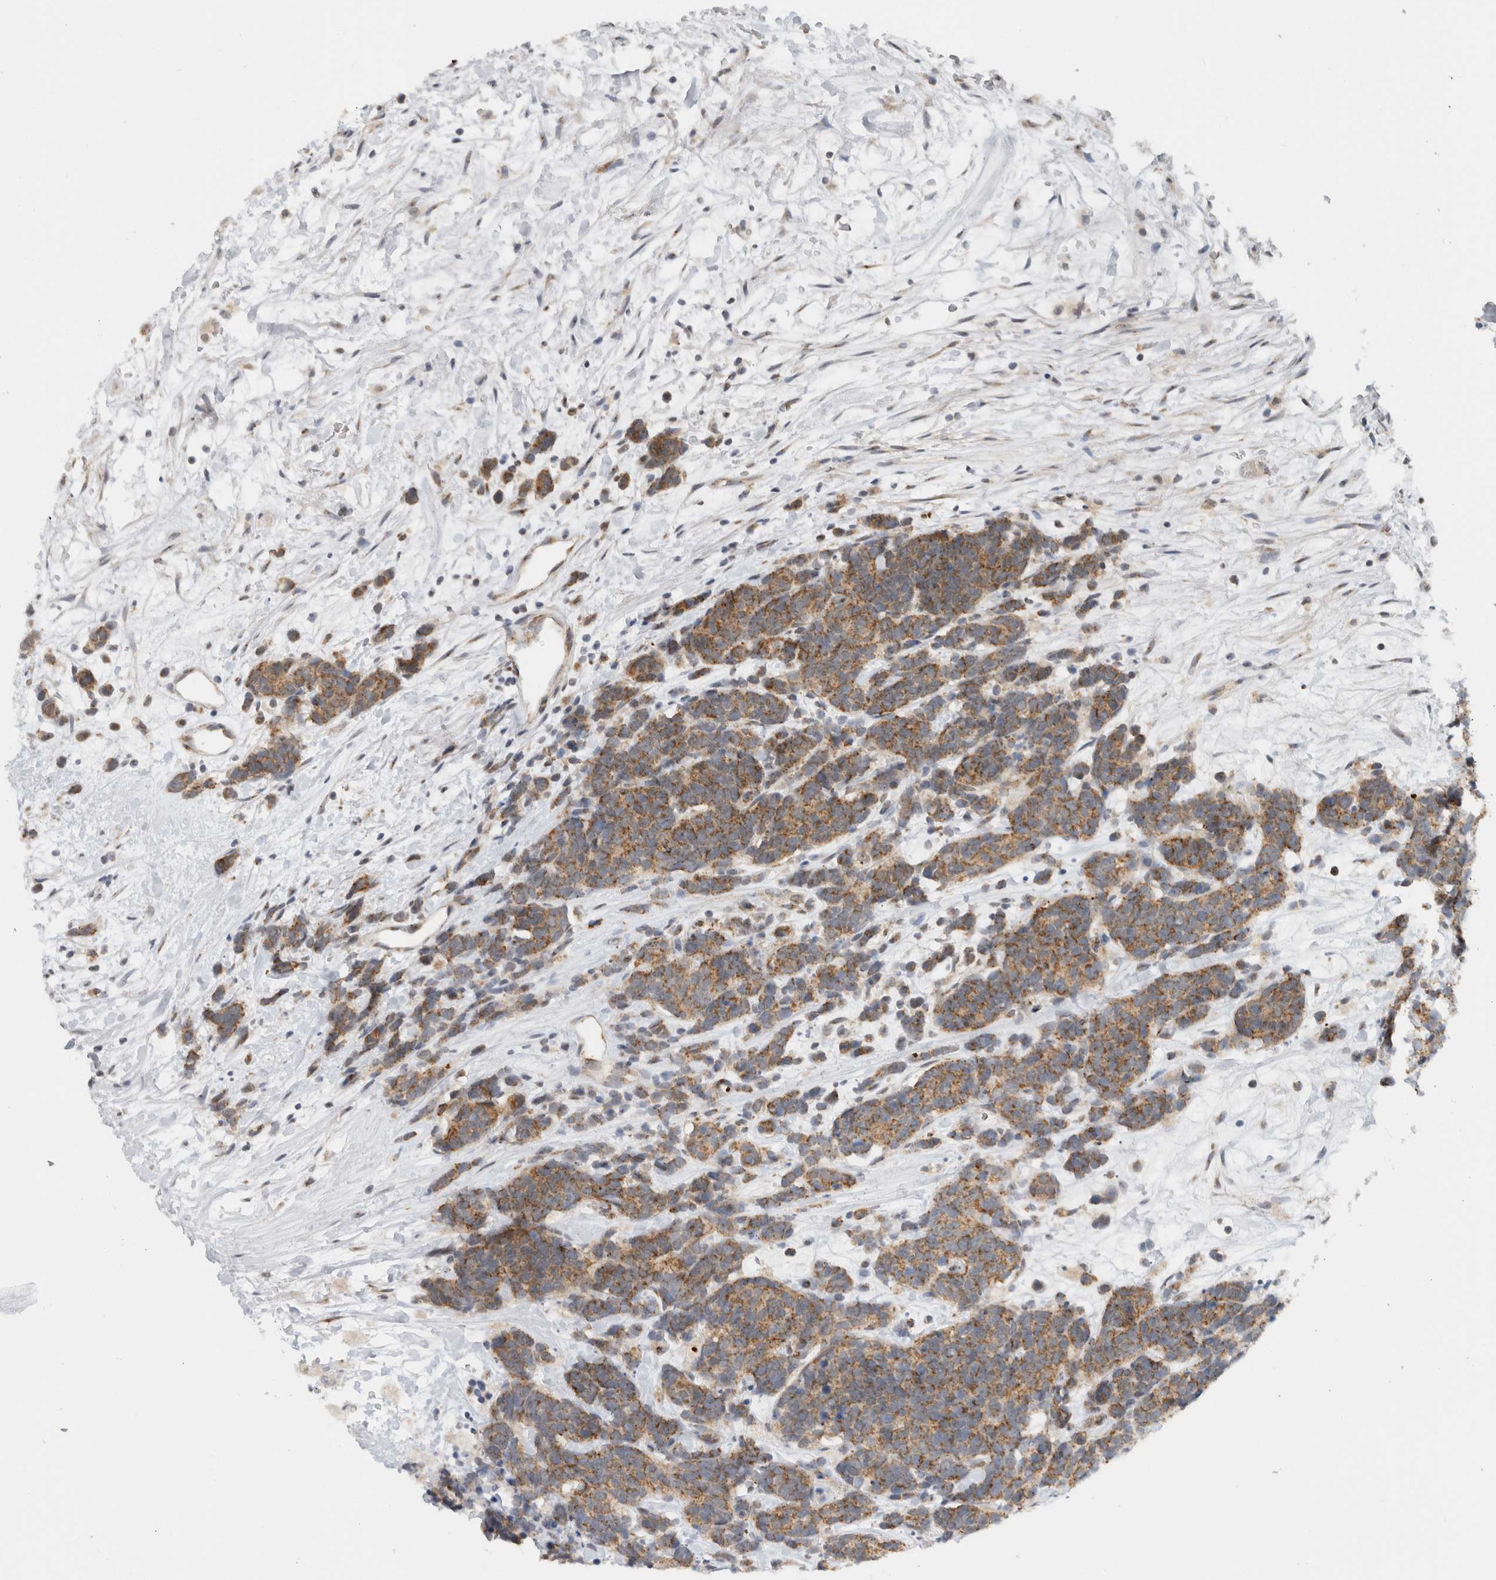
{"staining": {"intensity": "moderate", "quantity": ">75%", "location": "cytoplasmic/membranous"}, "tissue": "carcinoid", "cell_type": "Tumor cells", "image_type": "cancer", "snomed": [{"axis": "morphology", "description": "Carcinoma, NOS"}, {"axis": "morphology", "description": "Carcinoid, malignant, NOS"}, {"axis": "topography", "description": "Urinary bladder"}], "caption": "Tumor cells show medium levels of moderate cytoplasmic/membranous expression in about >75% of cells in human carcinoid. (IHC, brightfield microscopy, high magnification).", "gene": "CMC2", "patient": {"sex": "male", "age": 57}}